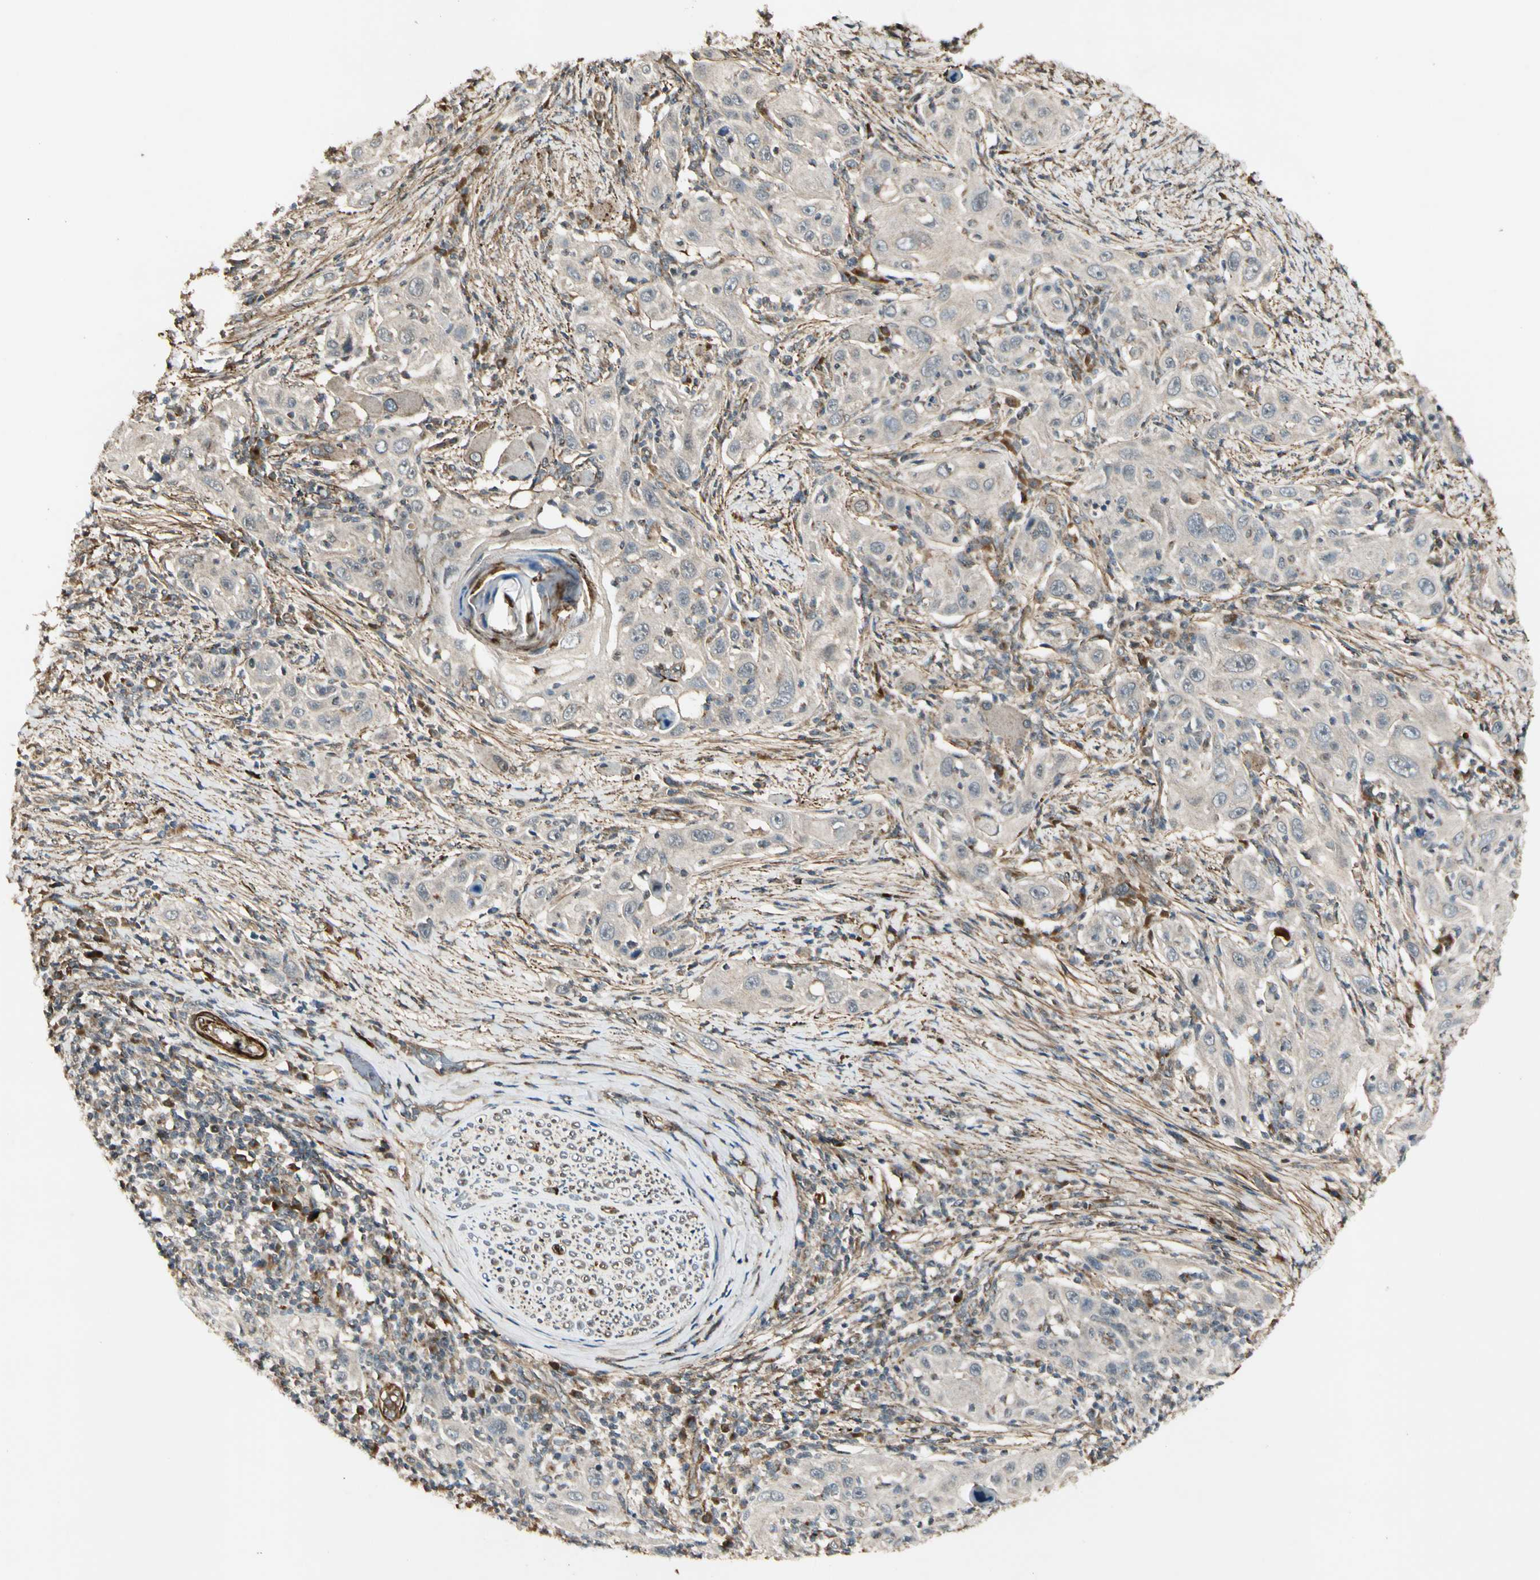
{"staining": {"intensity": "negative", "quantity": "none", "location": "none"}, "tissue": "skin cancer", "cell_type": "Tumor cells", "image_type": "cancer", "snomed": [{"axis": "morphology", "description": "Squamous cell carcinoma, NOS"}, {"axis": "topography", "description": "Skin"}], "caption": "The histopathology image reveals no staining of tumor cells in skin cancer.", "gene": "GCK", "patient": {"sex": "female", "age": 88}}